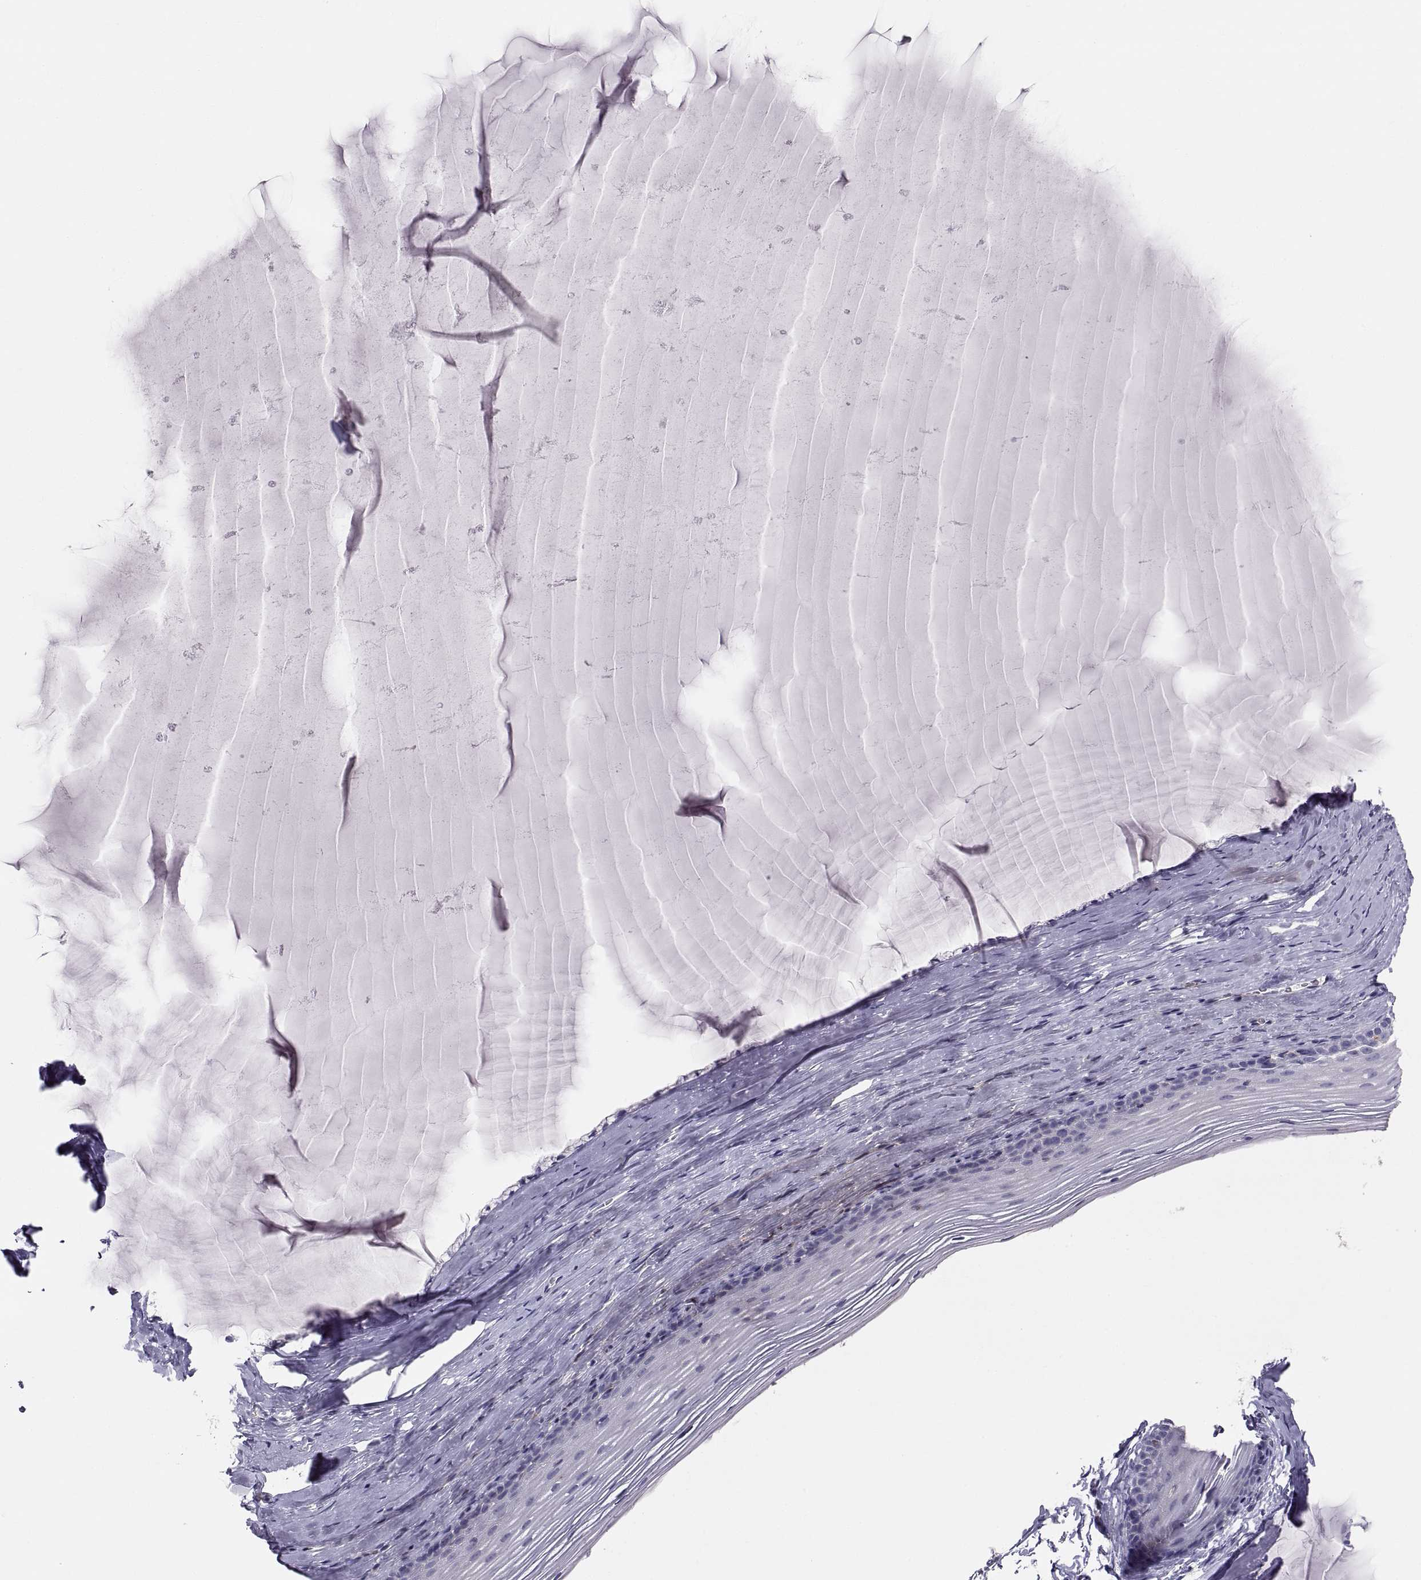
{"staining": {"intensity": "negative", "quantity": "none", "location": "none"}, "tissue": "cervix", "cell_type": "Glandular cells", "image_type": "normal", "snomed": [{"axis": "morphology", "description": "Normal tissue, NOS"}, {"axis": "topography", "description": "Cervix"}], "caption": "The IHC image has no significant positivity in glandular cells of cervix. (DAB (3,3'-diaminobenzidine) immunohistochemistry, high magnification).", "gene": "RALB", "patient": {"sex": "female", "age": 40}}